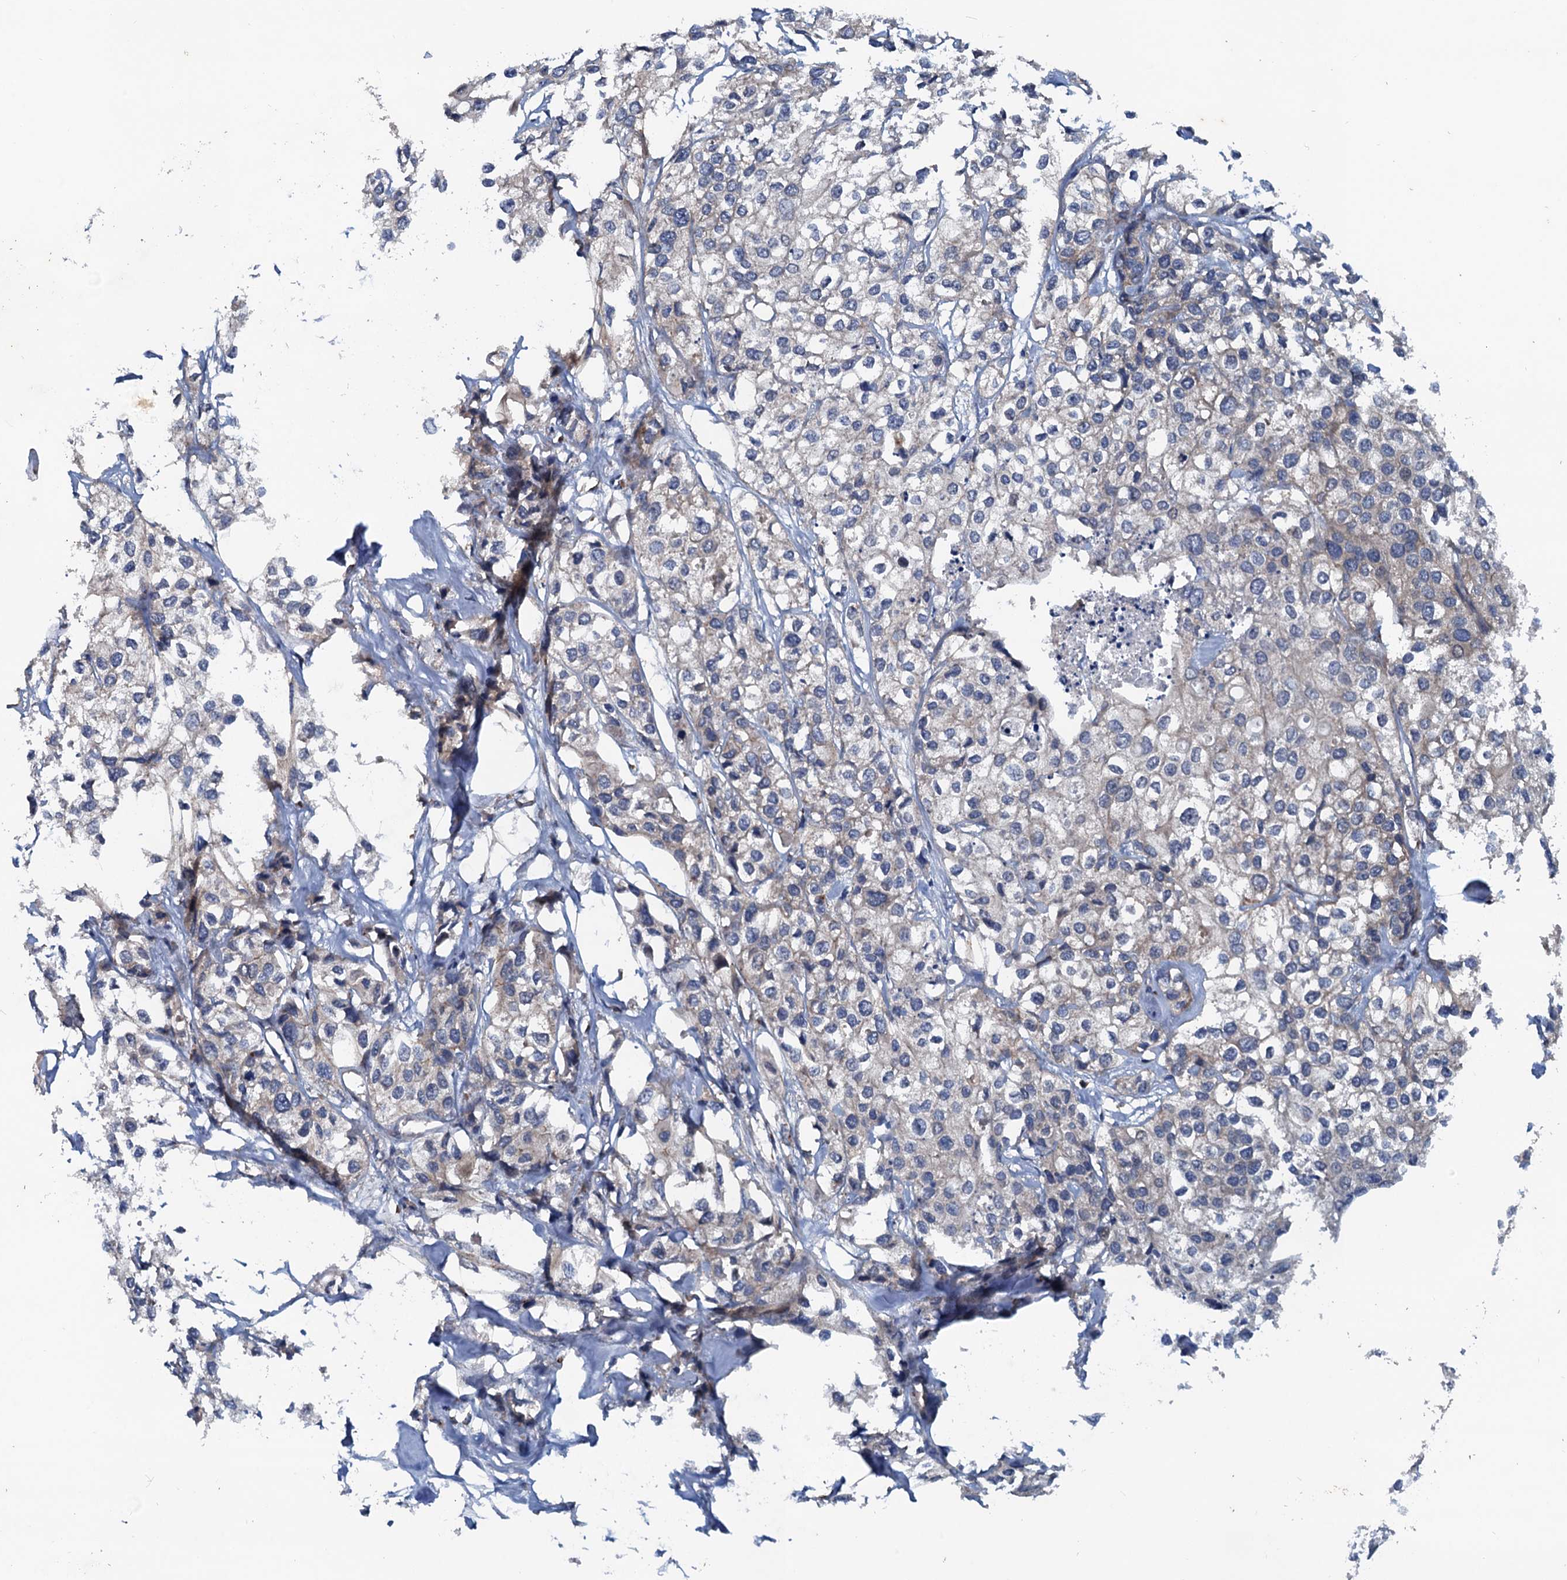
{"staining": {"intensity": "negative", "quantity": "none", "location": "none"}, "tissue": "urothelial cancer", "cell_type": "Tumor cells", "image_type": "cancer", "snomed": [{"axis": "morphology", "description": "Urothelial carcinoma, High grade"}, {"axis": "topography", "description": "Urinary bladder"}], "caption": "This is an immunohistochemistry (IHC) micrograph of urothelial carcinoma (high-grade). There is no staining in tumor cells.", "gene": "EFL1", "patient": {"sex": "male", "age": 64}}